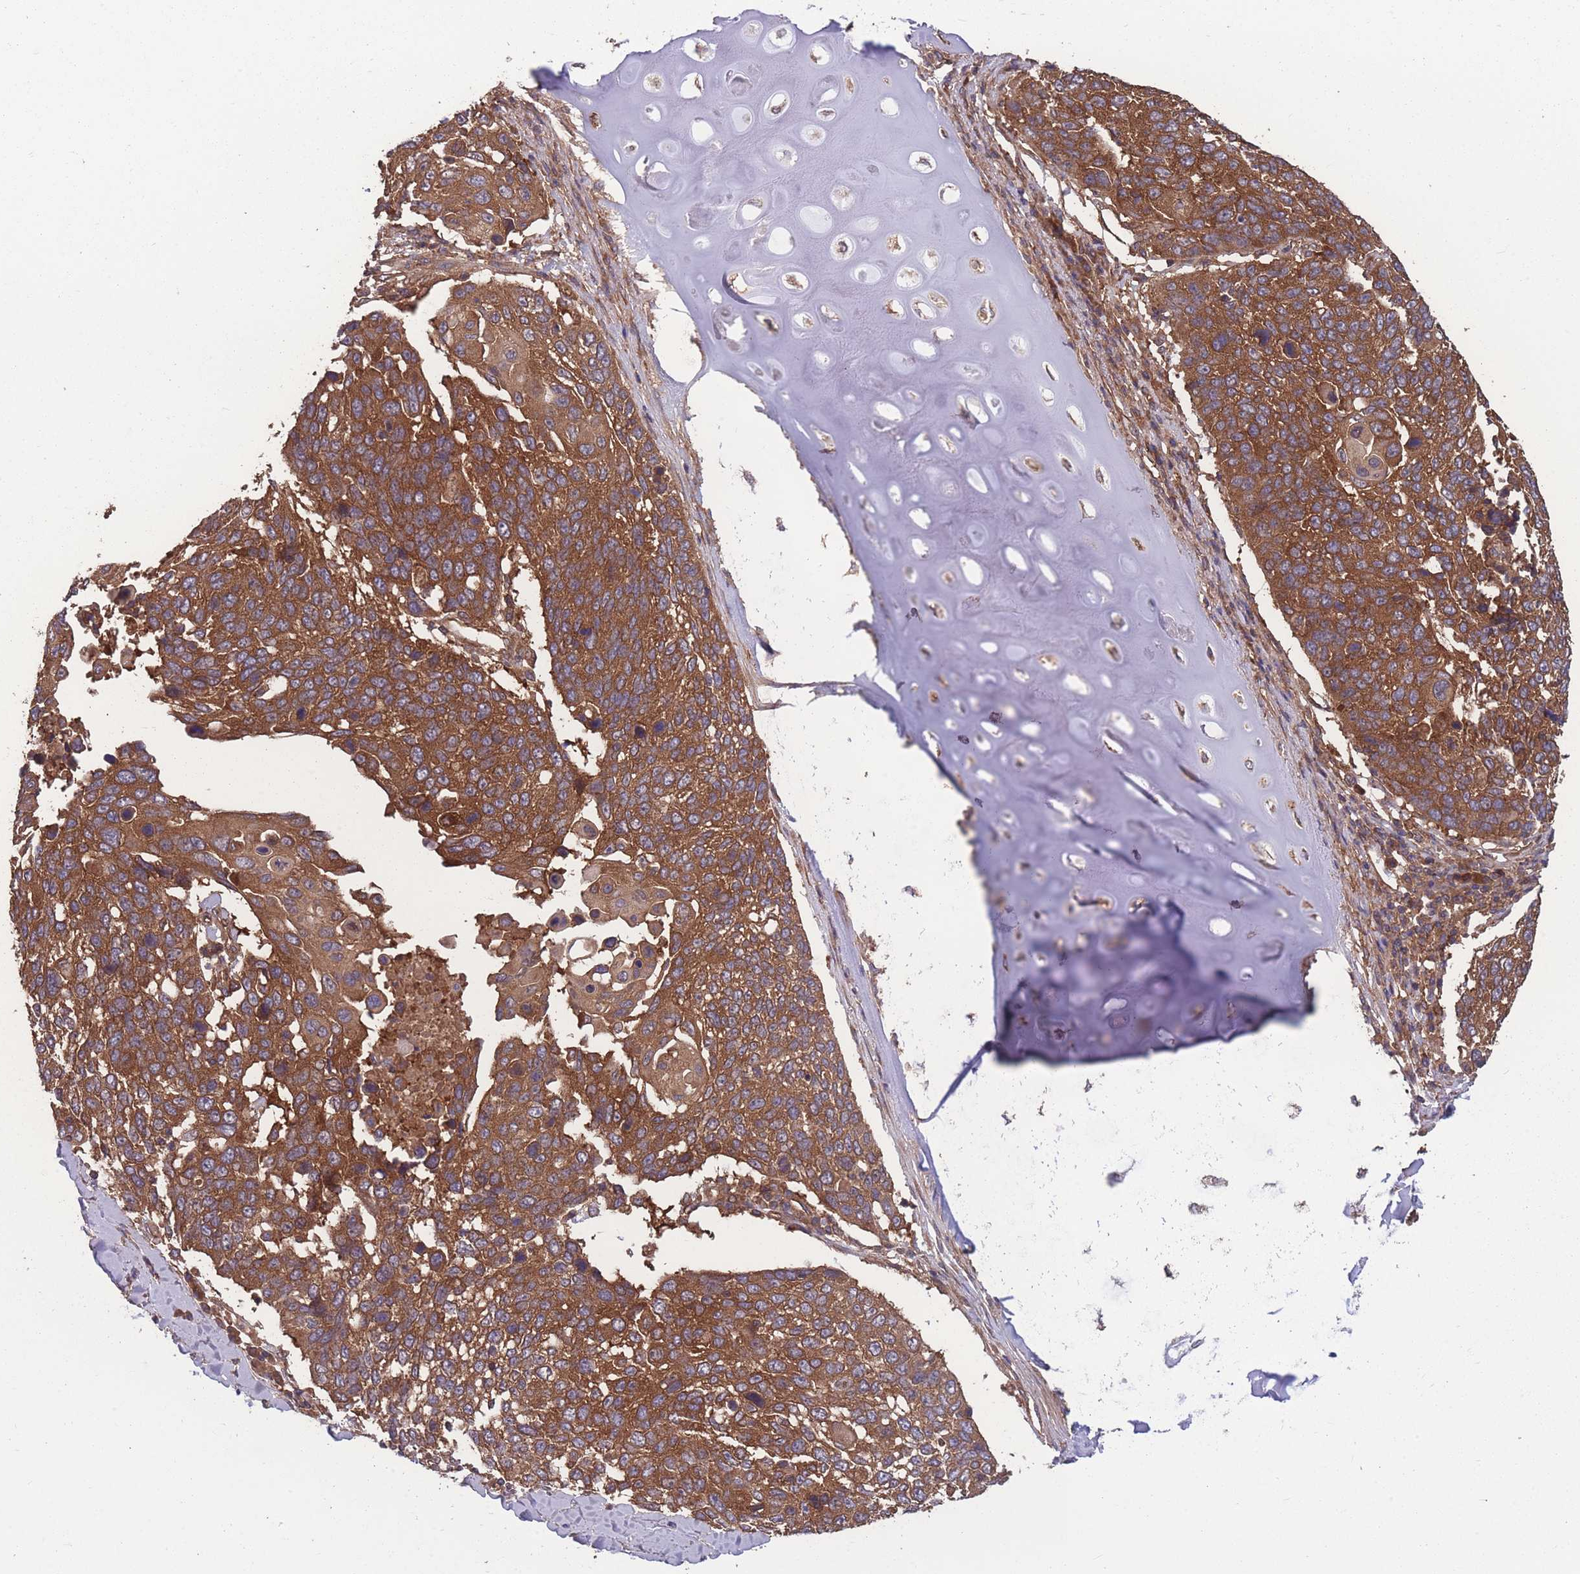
{"staining": {"intensity": "moderate", "quantity": ">75%", "location": "cytoplasmic/membranous"}, "tissue": "lung cancer", "cell_type": "Tumor cells", "image_type": "cancer", "snomed": [{"axis": "morphology", "description": "Squamous cell carcinoma, NOS"}, {"axis": "topography", "description": "Lung"}], "caption": "Squamous cell carcinoma (lung) was stained to show a protein in brown. There is medium levels of moderate cytoplasmic/membranous expression in approximately >75% of tumor cells. Ihc stains the protein in brown and the nuclei are stained blue.", "gene": "ZPR1", "patient": {"sex": "male", "age": 66}}